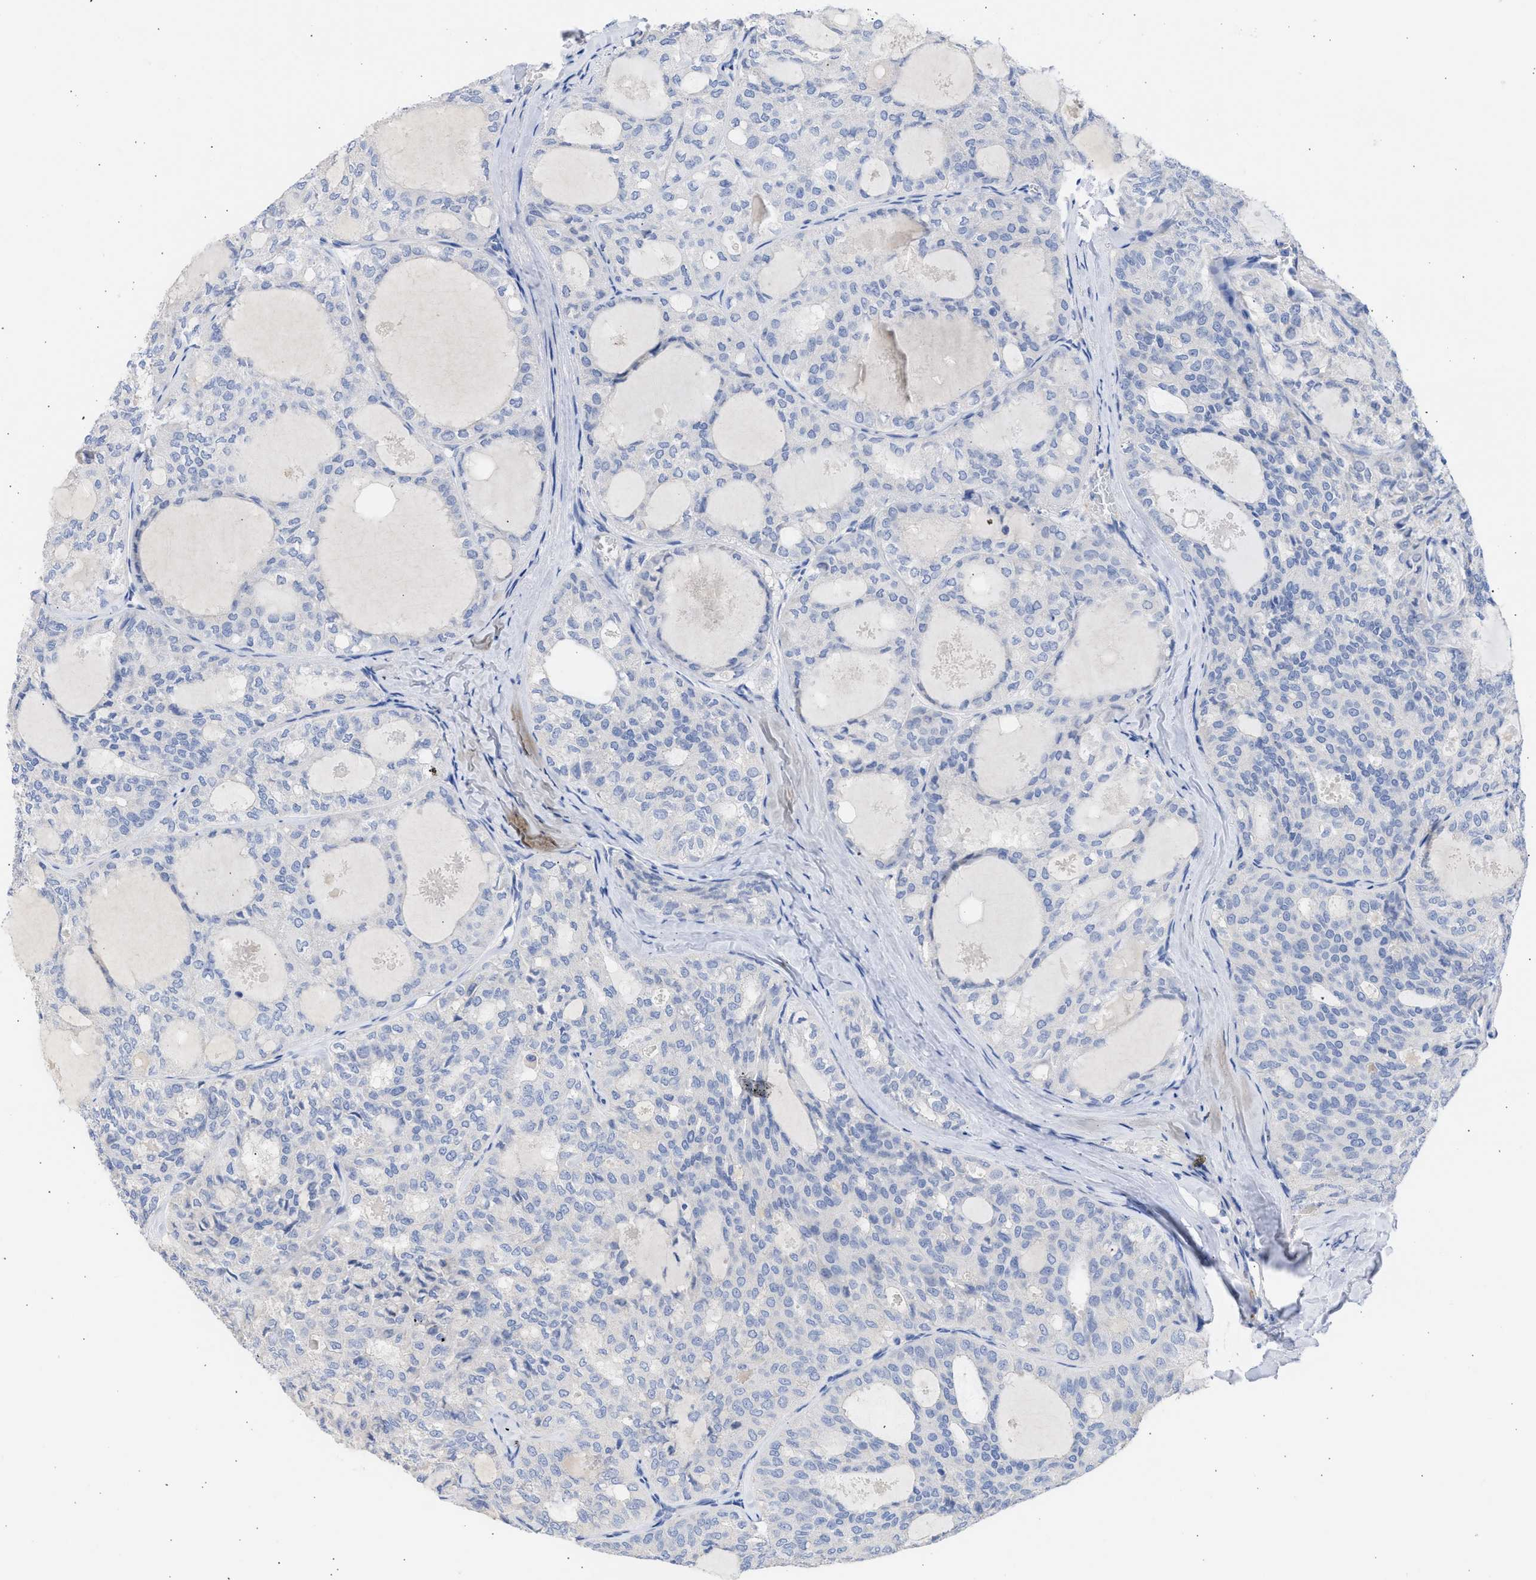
{"staining": {"intensity": "negative", "quantity": "none", "location": "none"}, "tissue": "thyroid cancer", "cell_type": "Tumor cells", "image_type": "cancer", "snomed": [{"axis": "morphology", "description": "Follicular adenoma carcinoma, NOS"}, {"axis": "topography", "description": "Thyroid gland"}], "caption": "The IHC micrograph has no significant staining in tumor cells of follicular adenoma carcinoma (thyroid) tissue.", "gene": "RSPH1", "patient": {"sex": "male", "age": 75}}